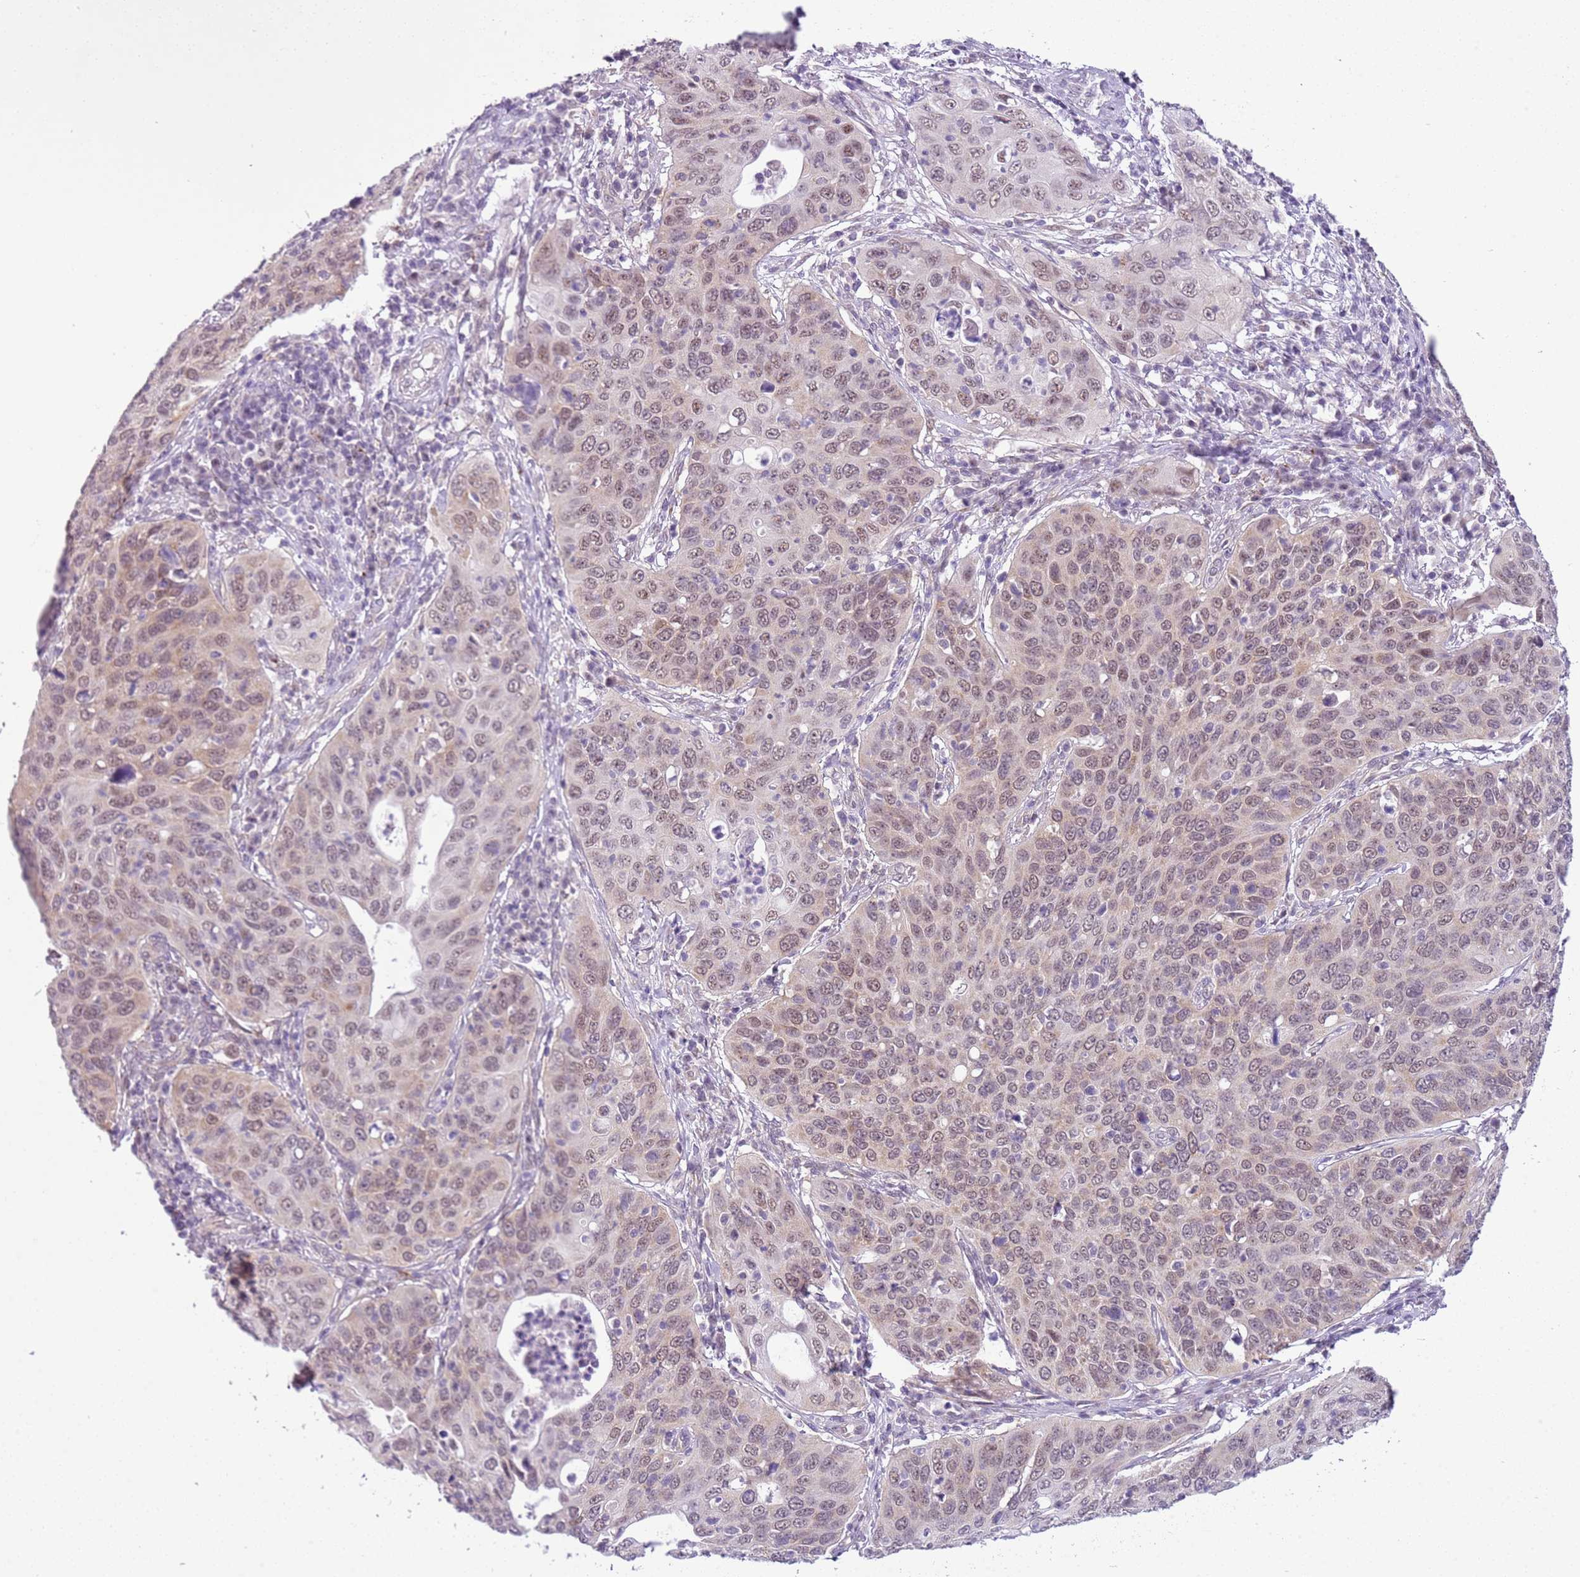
{"staining": {"intensity": "moderate", "quantity": "25%-75%", "location": "cytoplasmic/membranous,nuclear"}, "tissue": "cervical cancer", "cell_type": "Tumor cells", "image_type": "cancer", "snomed": [{"axis": "morphology", "description": "Squamous cell carcinoma, NOS"}, {"axis": "topography", "description": "Cervix"}], "caption": "A histopathology image of cervical squamous cell carcinoma stained for a protein shows moderate cytoplasmic/membranous and nuclear brown staining in tumor cells. The protein is shown in brown color, while the nuclei are stained blue.", "gene": "FAM120C", "patient": {"sex": "female", "age": 36}}